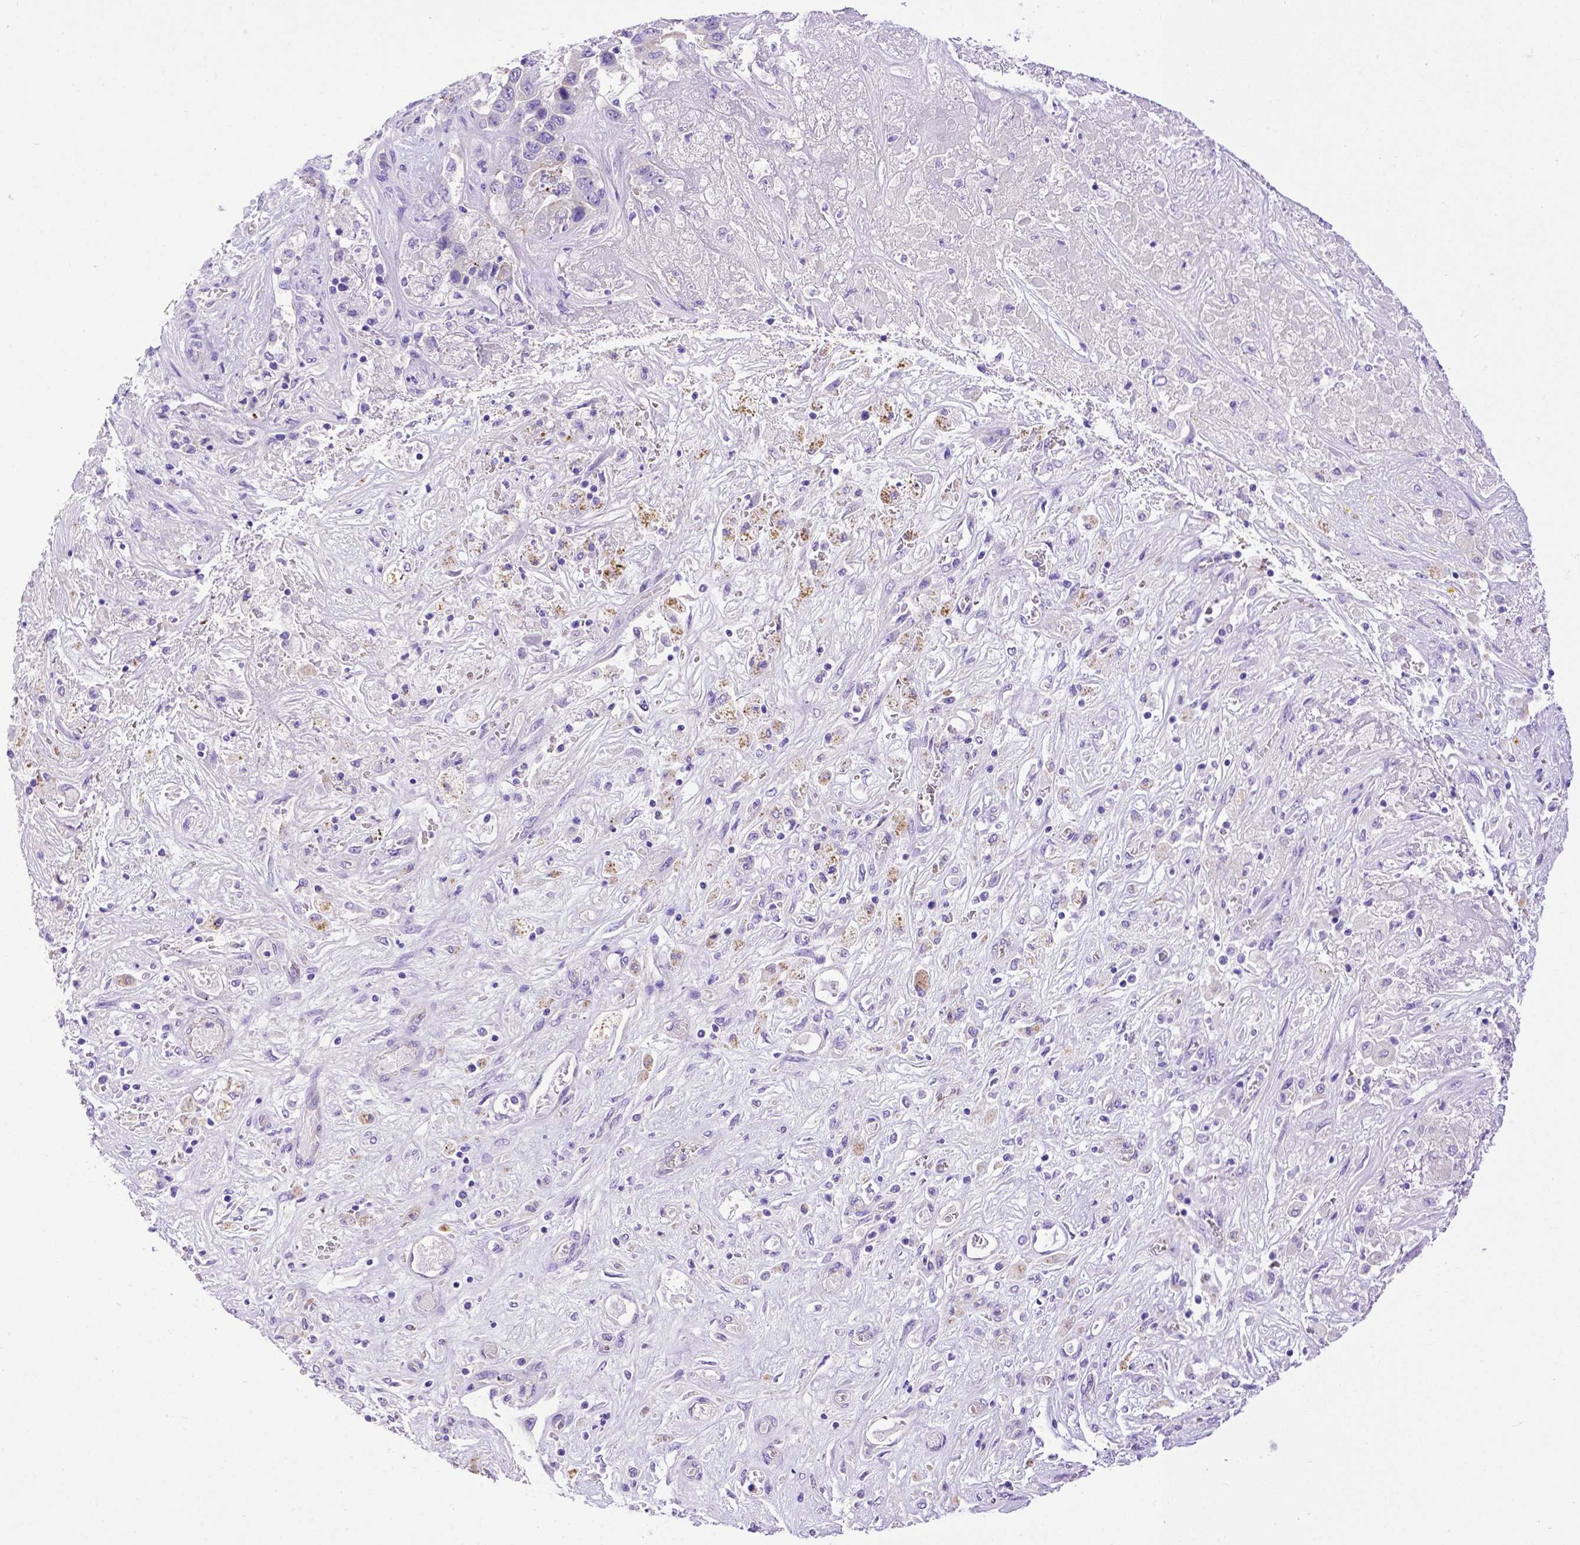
{"staining": {"intensity": "negative", "quantity": "none", "location": "none"}, "tissue": "liver cancer", "cell_type": "Tumor cells", "image_type": "cancer", "snomed": [{"axis": "morphology", "description": "Cholangiocarcinoma"}, {"axis": "topography", "description": "Liver"}], "caption": "An IHC image of liver cholangiocarcinoma is shown. There is no staining in tumor cells of liver cholangiocarcinoma.", "gene": "LRRC18", "patient": {"sex": "female", "age": 52}}